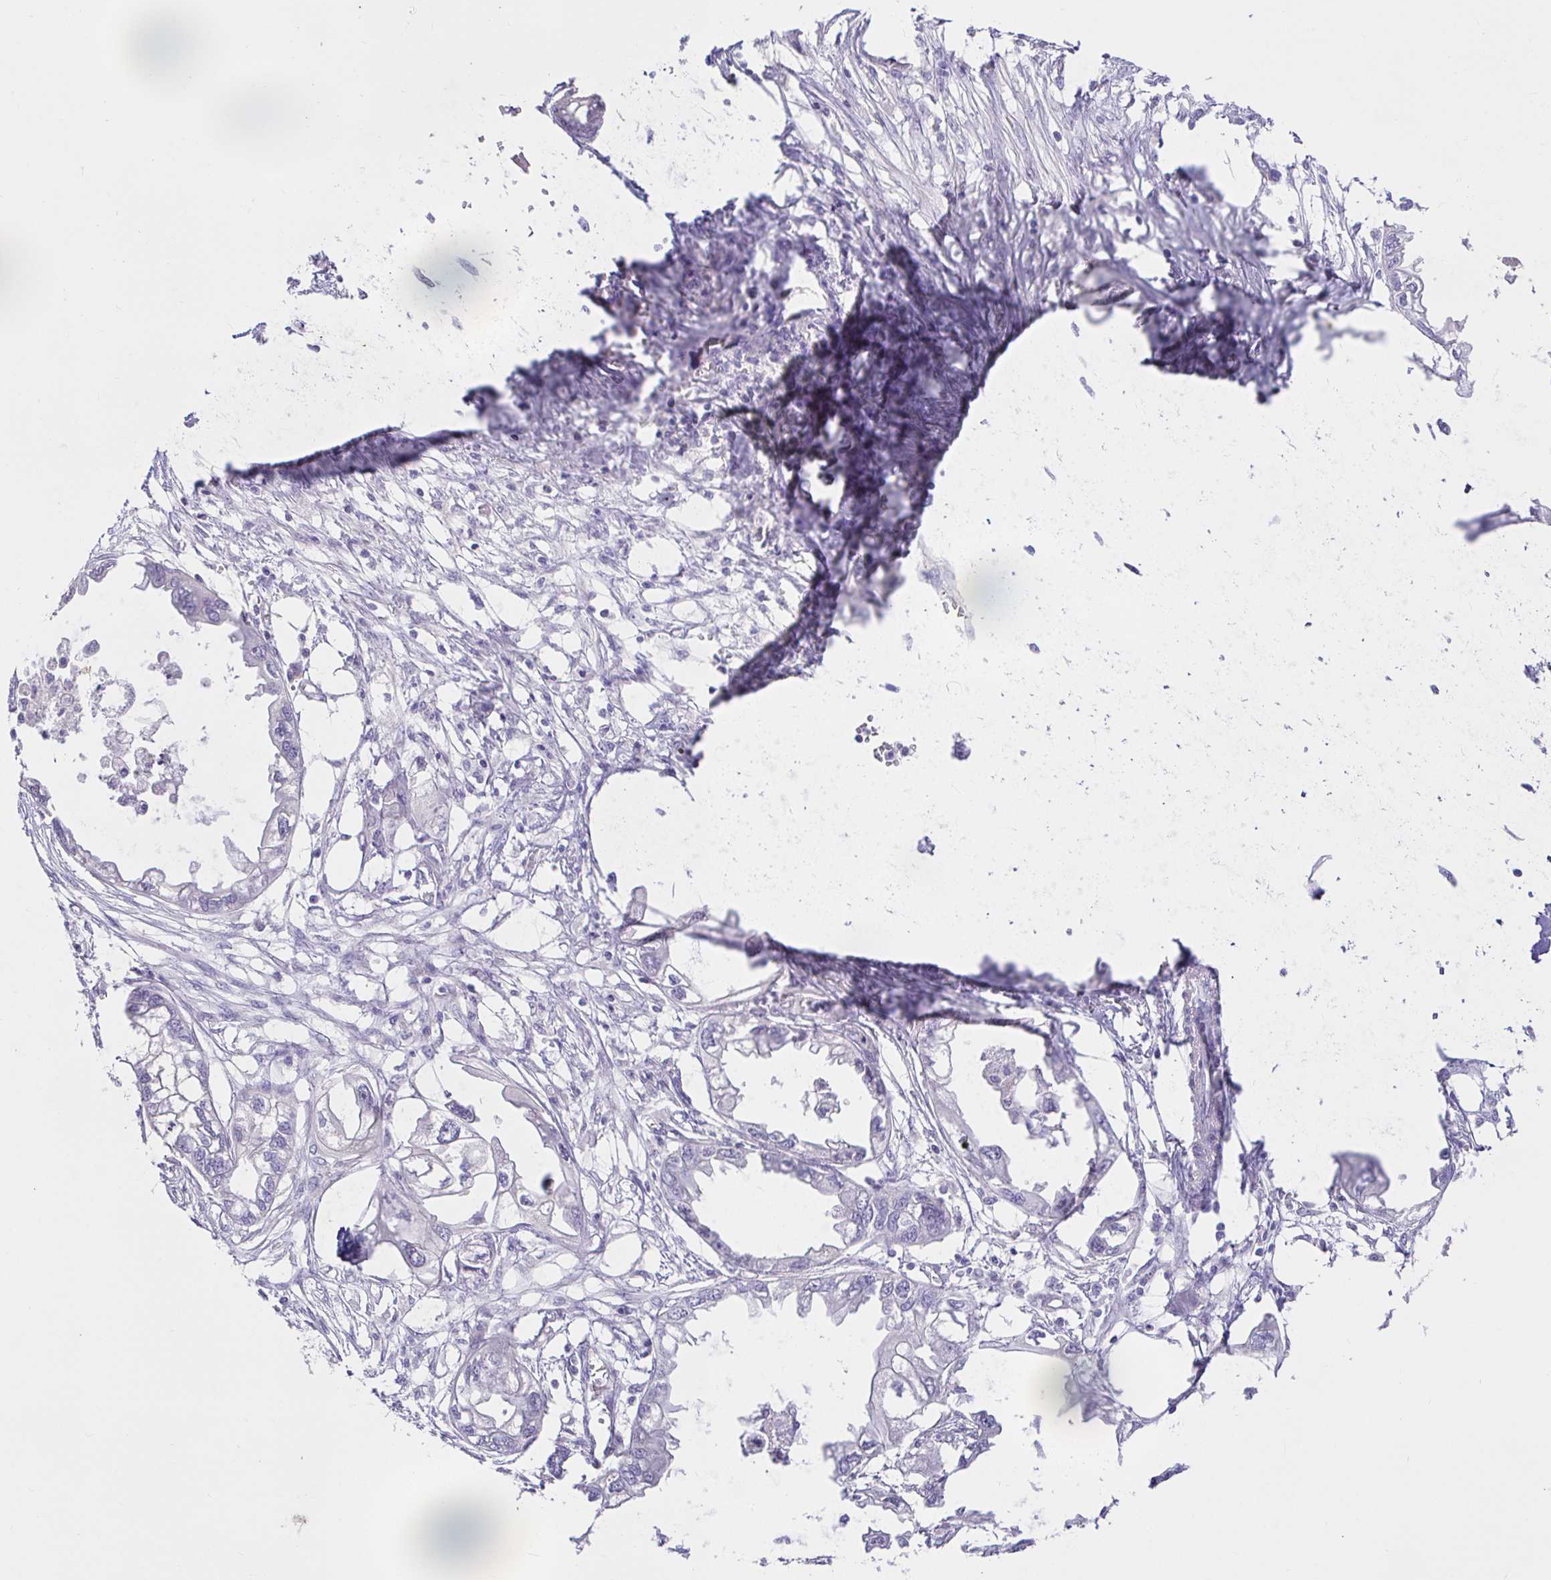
{"staining": {"intensity": "negative", "quantity": "none", "location": "none"}, "tissue": "endometrial cancer", "cell_type": "Tumor cells", "image_type": "cancer", "snomed": [{"axis": "morphology", "description": "Adenocarcinoma, NOS"}, {"axis": "morphology", "description": "Adenocarcinoma, metastatic, NOS"}, {"axis": "topography", "description": "Adipose tissue"}, {"axis": "topography", "description": "Endometrium"}], "caption": "A high-resolution image shows immunohistochemistry (IHC) staining of endometrial cancer (metastatic adenocarcinoma), which displays no significant staining in tumor cells.", "gene": "CDO1", "patient": {"sex": "female", "age": 67}}